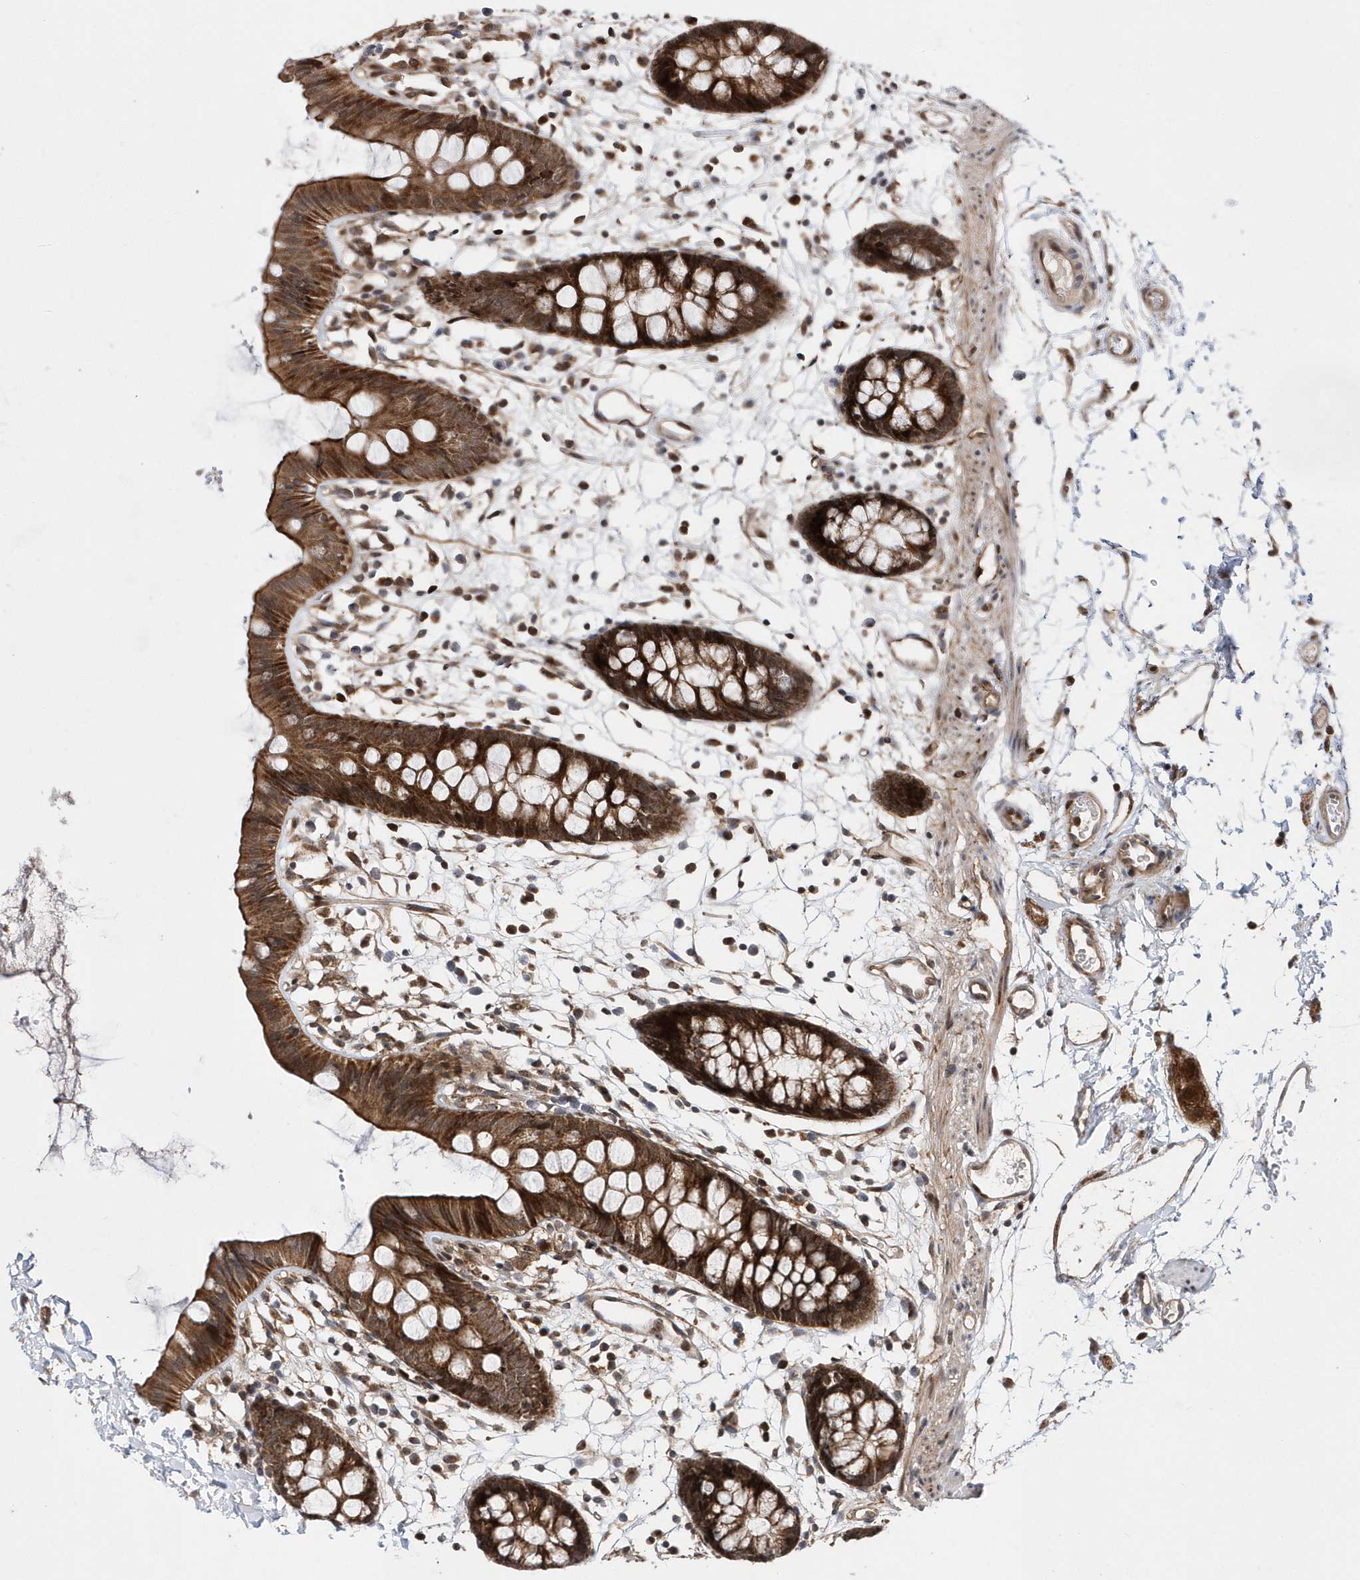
{"staining": {"intensity": "moderate", "quantity": ">75%", "location": "cytoplasmic/membranous"}, "tissue": "colon", "cell_type": "Endothelial cells", "image_type": "normal", "snomed": [{"axis": "morphology", "description": "Normal tissue, NOS"}, {"axis": "topography", "description": "Colon"}], "caption": "DAB (3,3'-diaminobenzidine) immunohistochemical staining of unremarkable human colon shows moderate cytoplasmic/membranous protein positivity in about >75% of endothelial cells.", "gene": "DALRD3", "patient": {"sex": "male", "age": 56}}